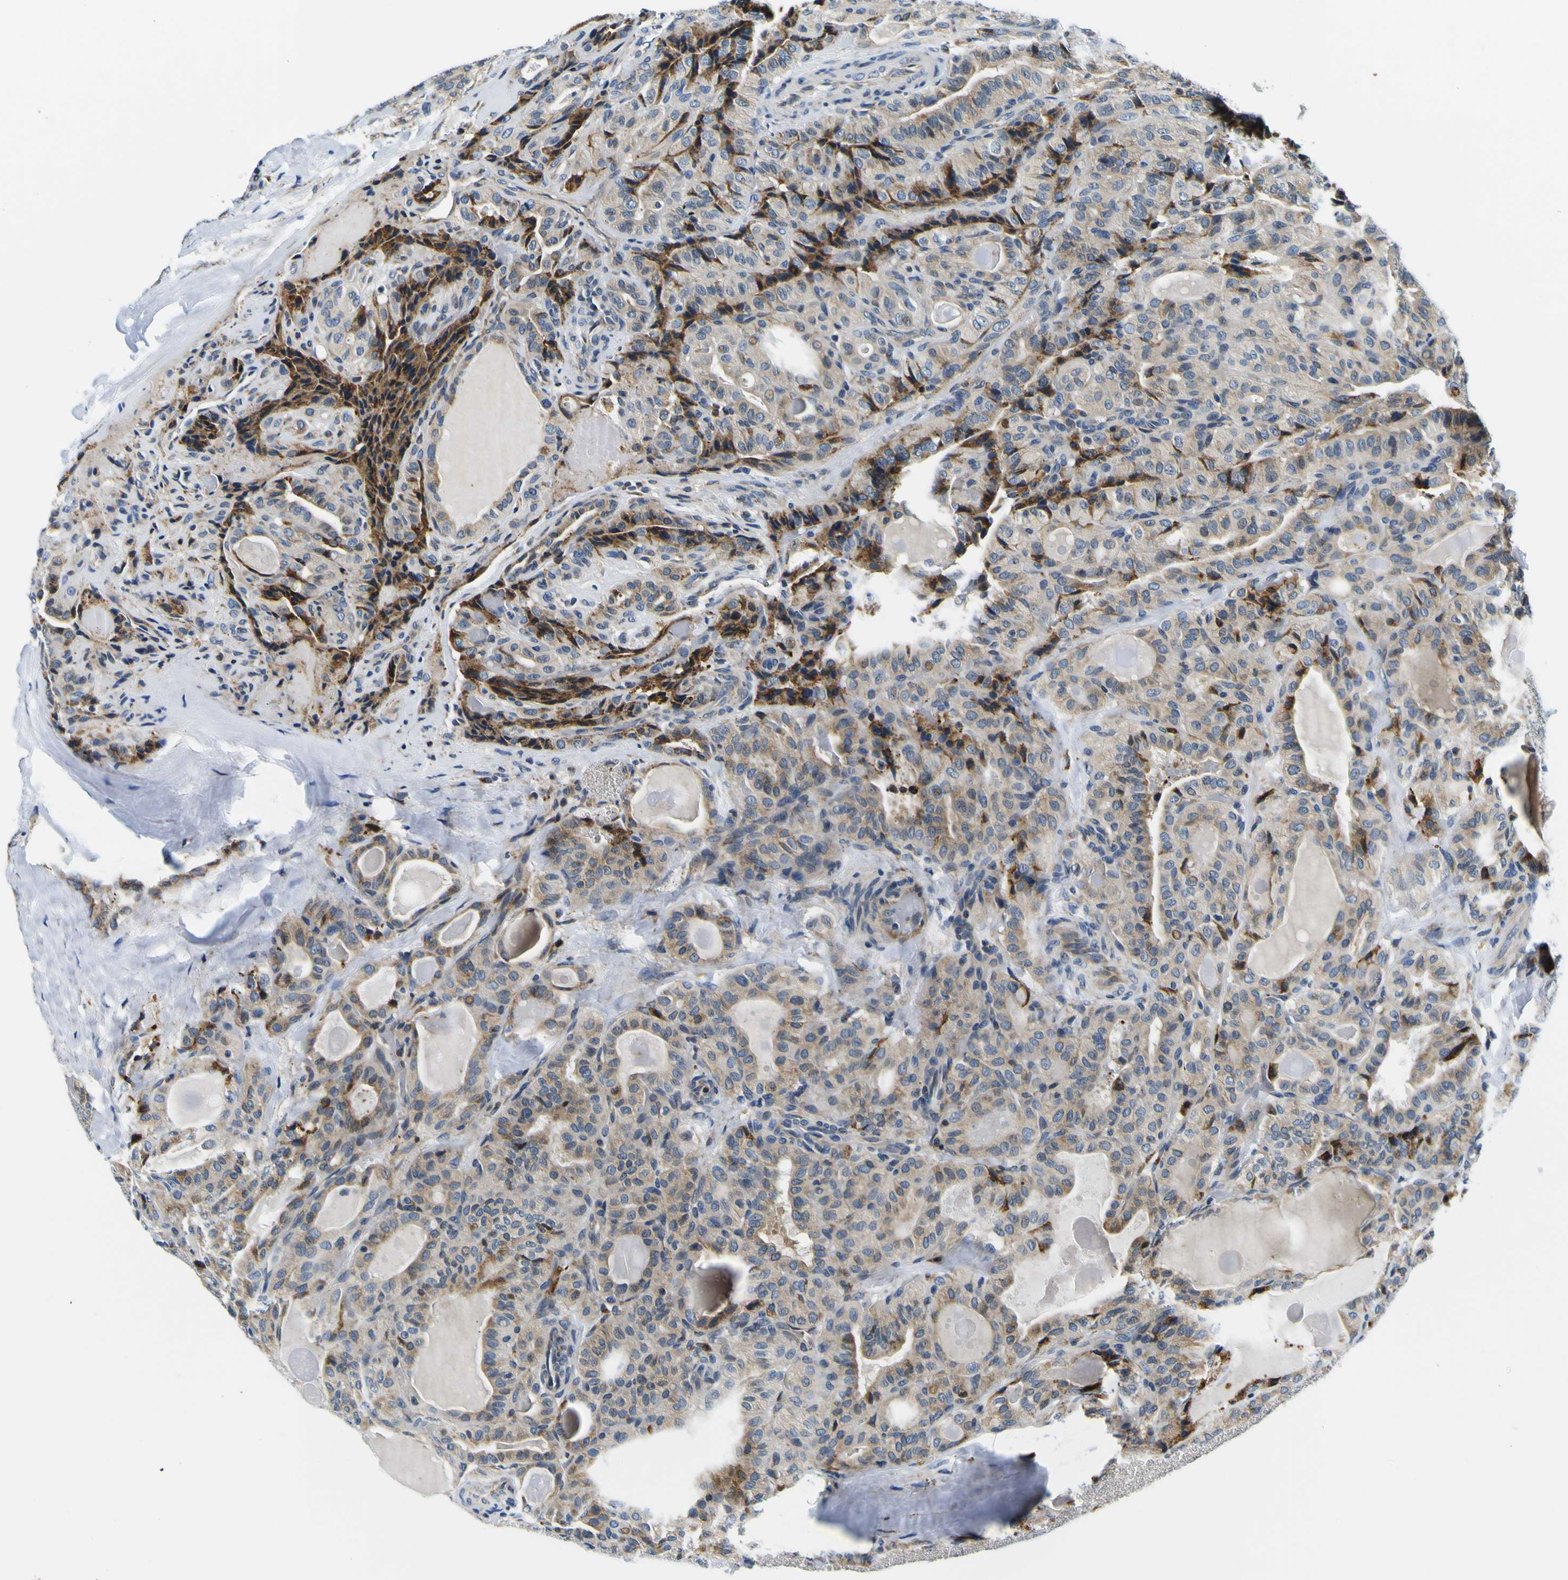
{"staining": {"intensity": "weak", "quantity": ">75%", "location": "cytoplasmic/membranous"}, "tissue": "thyroid cancer", "cell_type": "Tumor cells", "image_type": "cancer", "snomed": [{"axis": "morphology", "description": "Papillary adenocarcinoma, NOS"}, {"axis": "topography", "description": "Thyroid gland"}], "caption": "A high-resolution micrograph shows immunohistochemistry (IHC) staining of thyroid cancer, which exhibits weak cytoplasmic/membranous positivity in about >75% of tumor cells.", "gene": "NLRP3", "patient": {"sex": "male", "age": 77}}